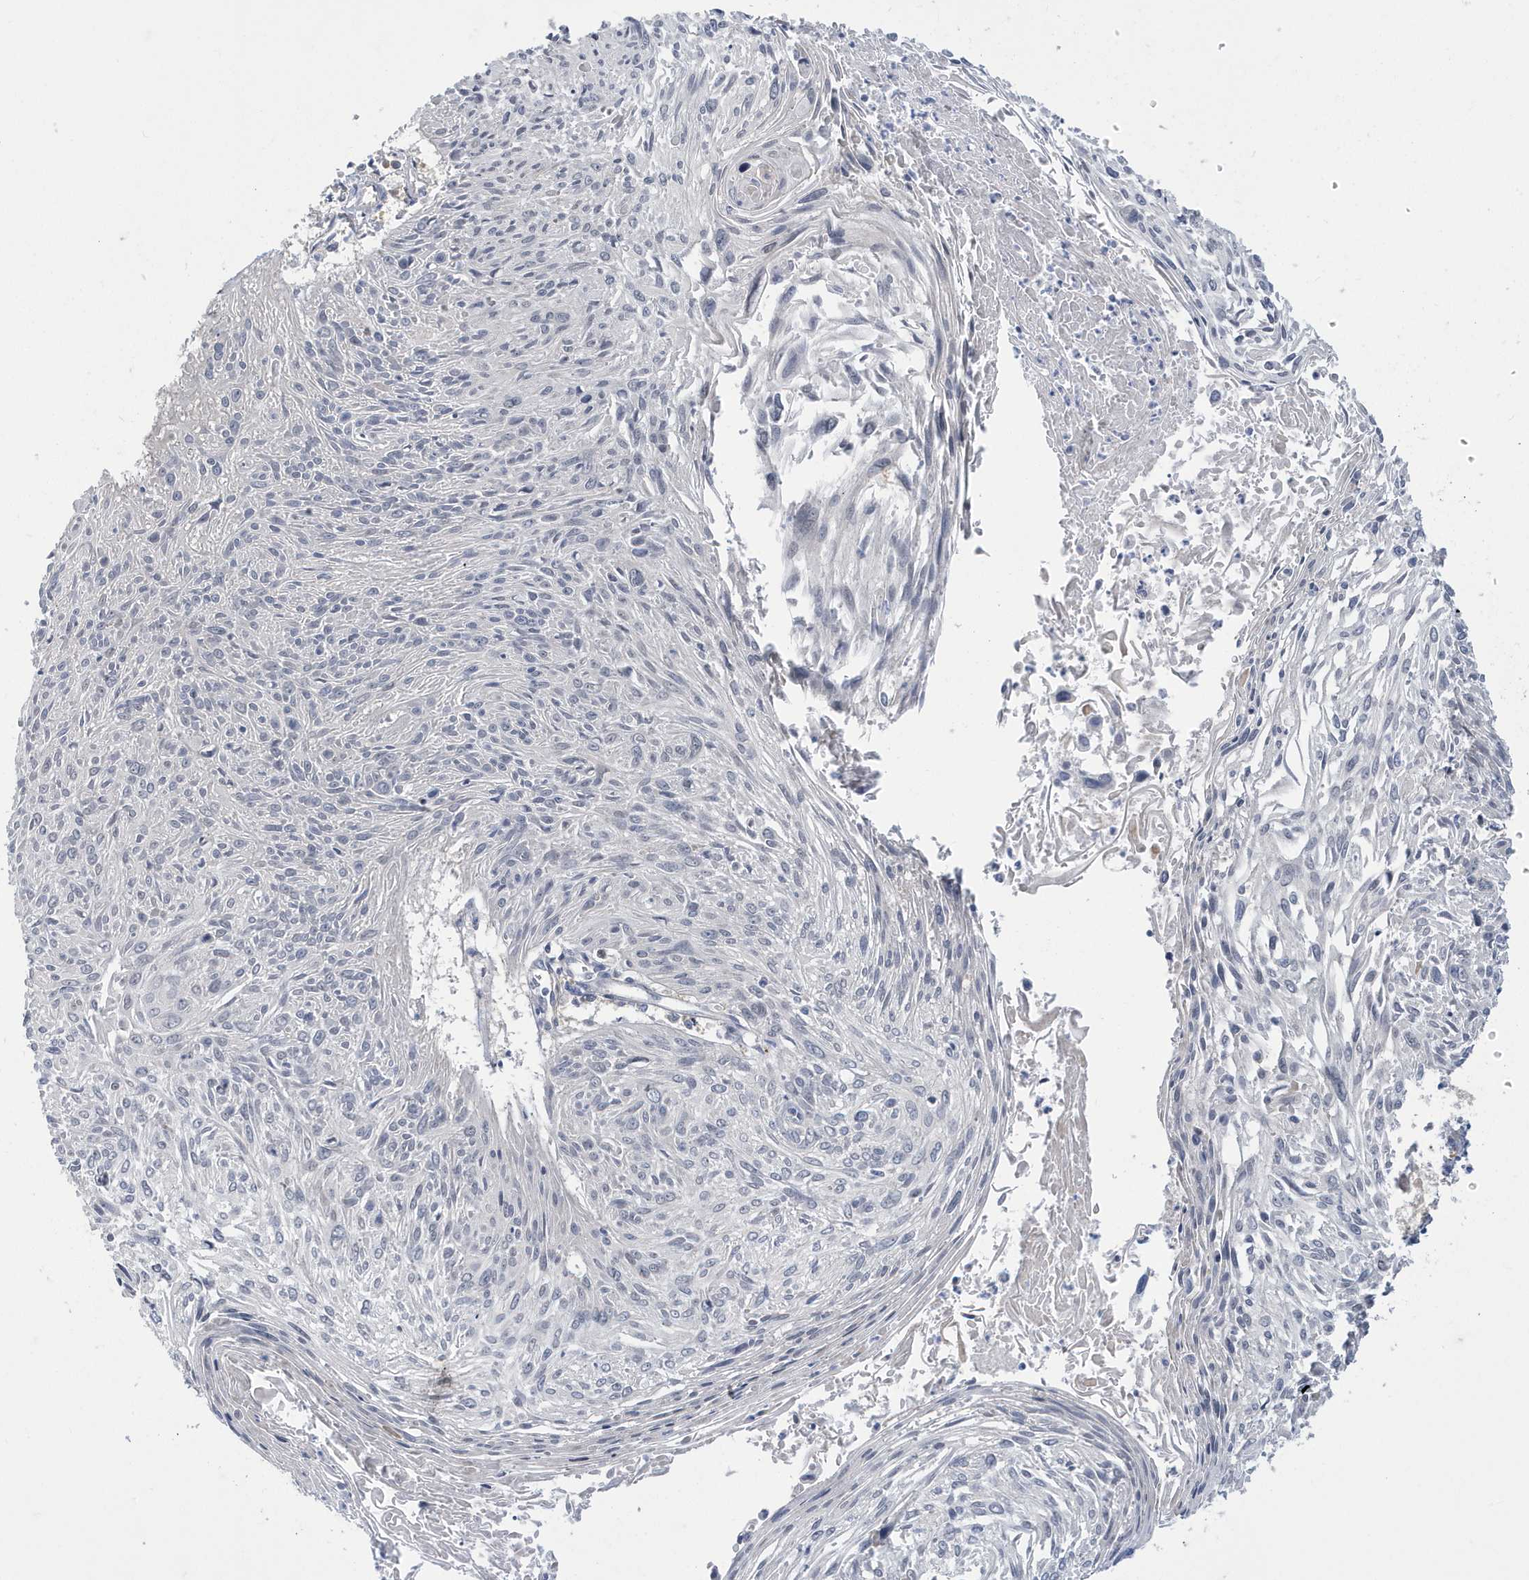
{"staining": {"intensity": "negative", "quantity": "none", "location": "none"}, "tissue": "cervical cancer", "cell_type": "Tumor cells", "image_type": "cancer", "snomed": [{"axis": "morphology", "description": "Squamous cell carcinoma, NOS"}, {"axis": "topography", "description": "Cervix"}], "caption": "A histopathology image of cervical cancer stained for a protein demonstrates no brown staining in tumor cells.", "gene": "ZNF654", "patient": {"sex": "female", "age": 51}}